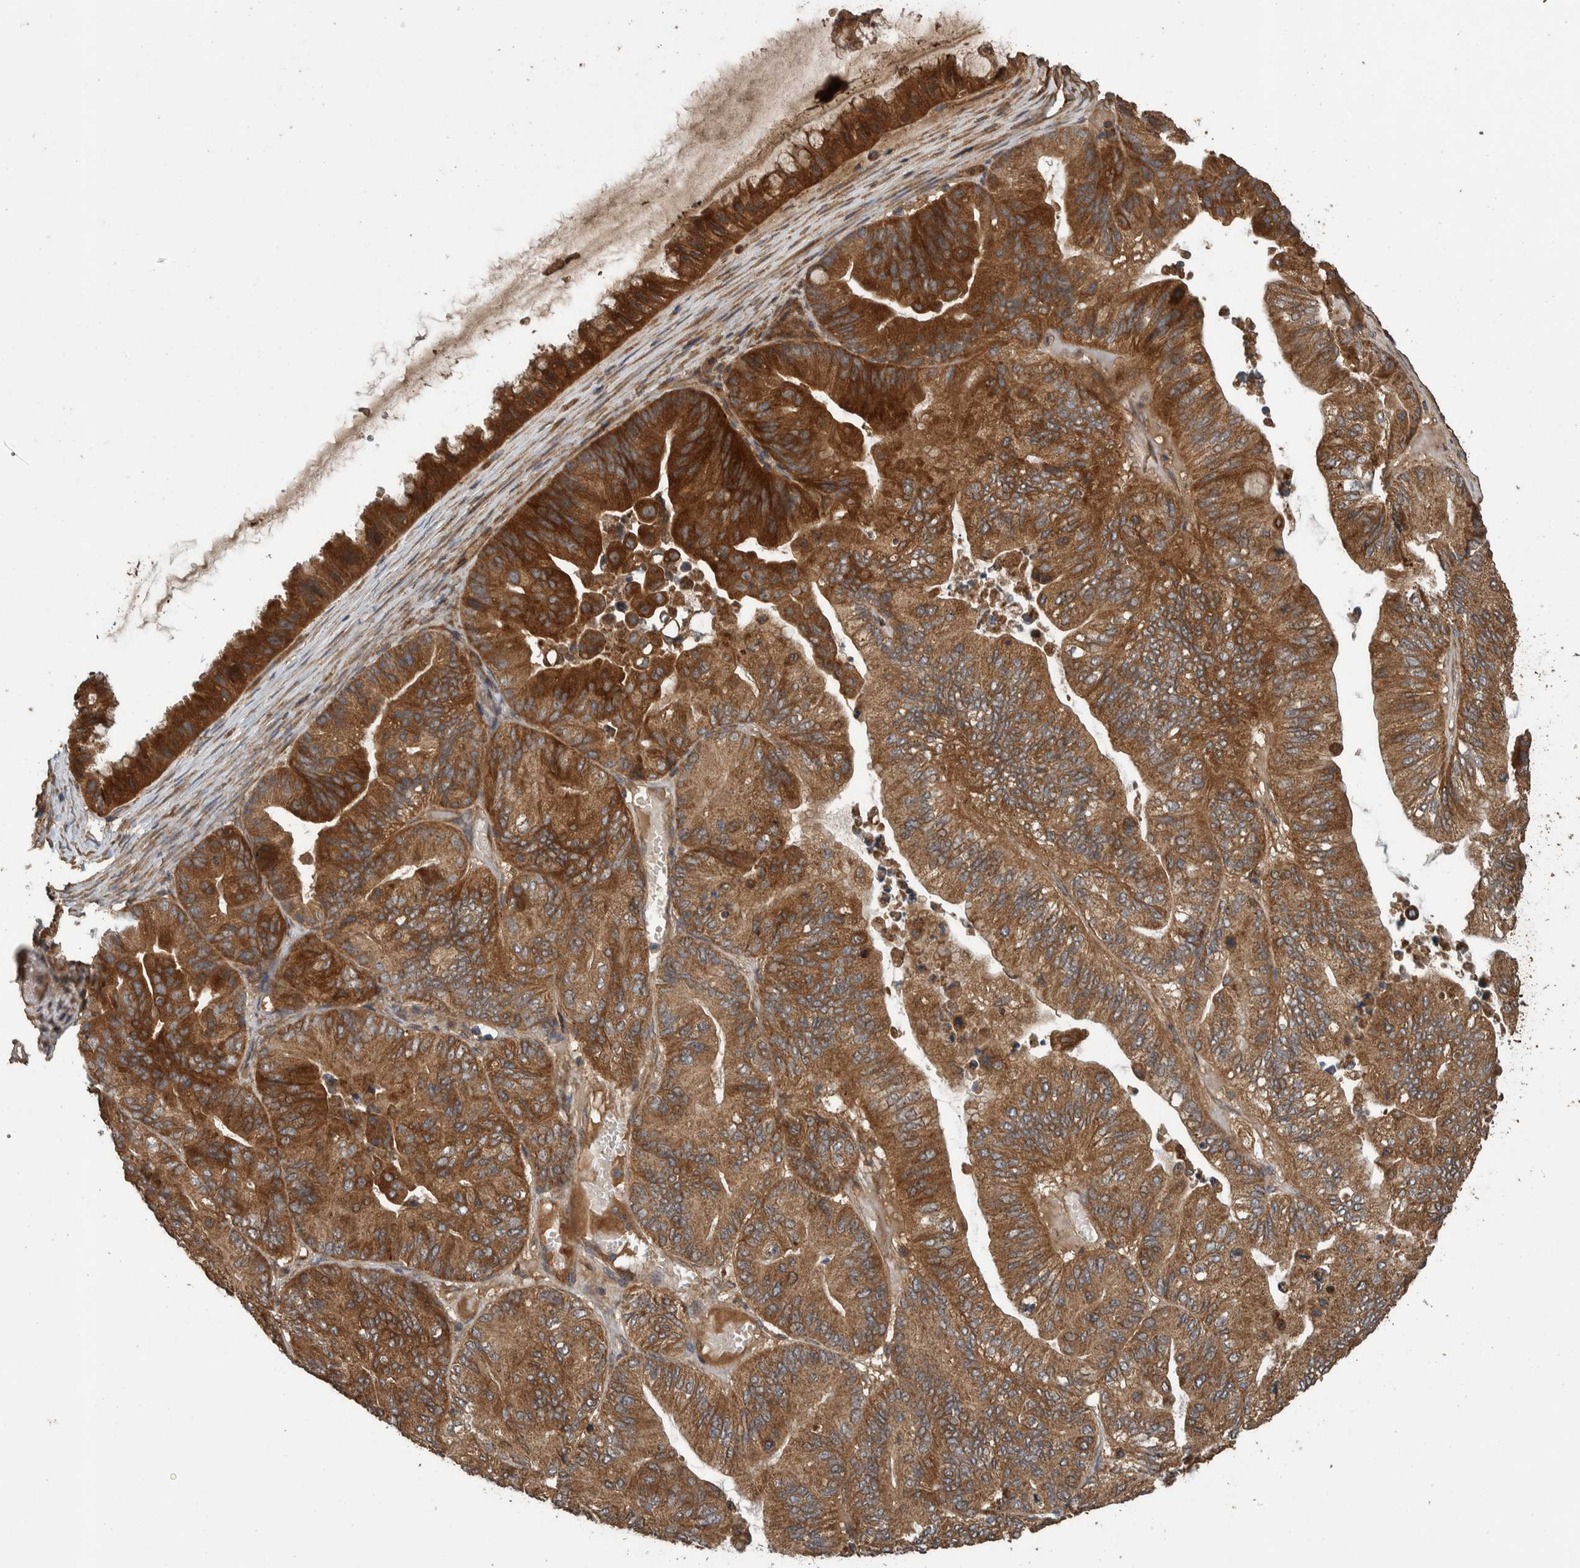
{"staining": {"intensity": "strong", "quantity": ">75%", "location": "cytoplasmic/membranous"}, "tissue": "ovarian cancer", "cell_type": "Tumor cells", "image_type": "cancer", "snomed": [{"axis": "morphology", "description": "Cystadenocarcinoma, mucinous, NOS"}, {"axis": "topography", "description": "Ovary"}], "caption": "A histopathology image of human ovarian mucinous cystadenocarcinoma stained for a protein shows strong cytoplasmic/membranous brown staining in tumor cells.", "gene": "TRIM16", "patient": {"sex": "female", "age": 61}}